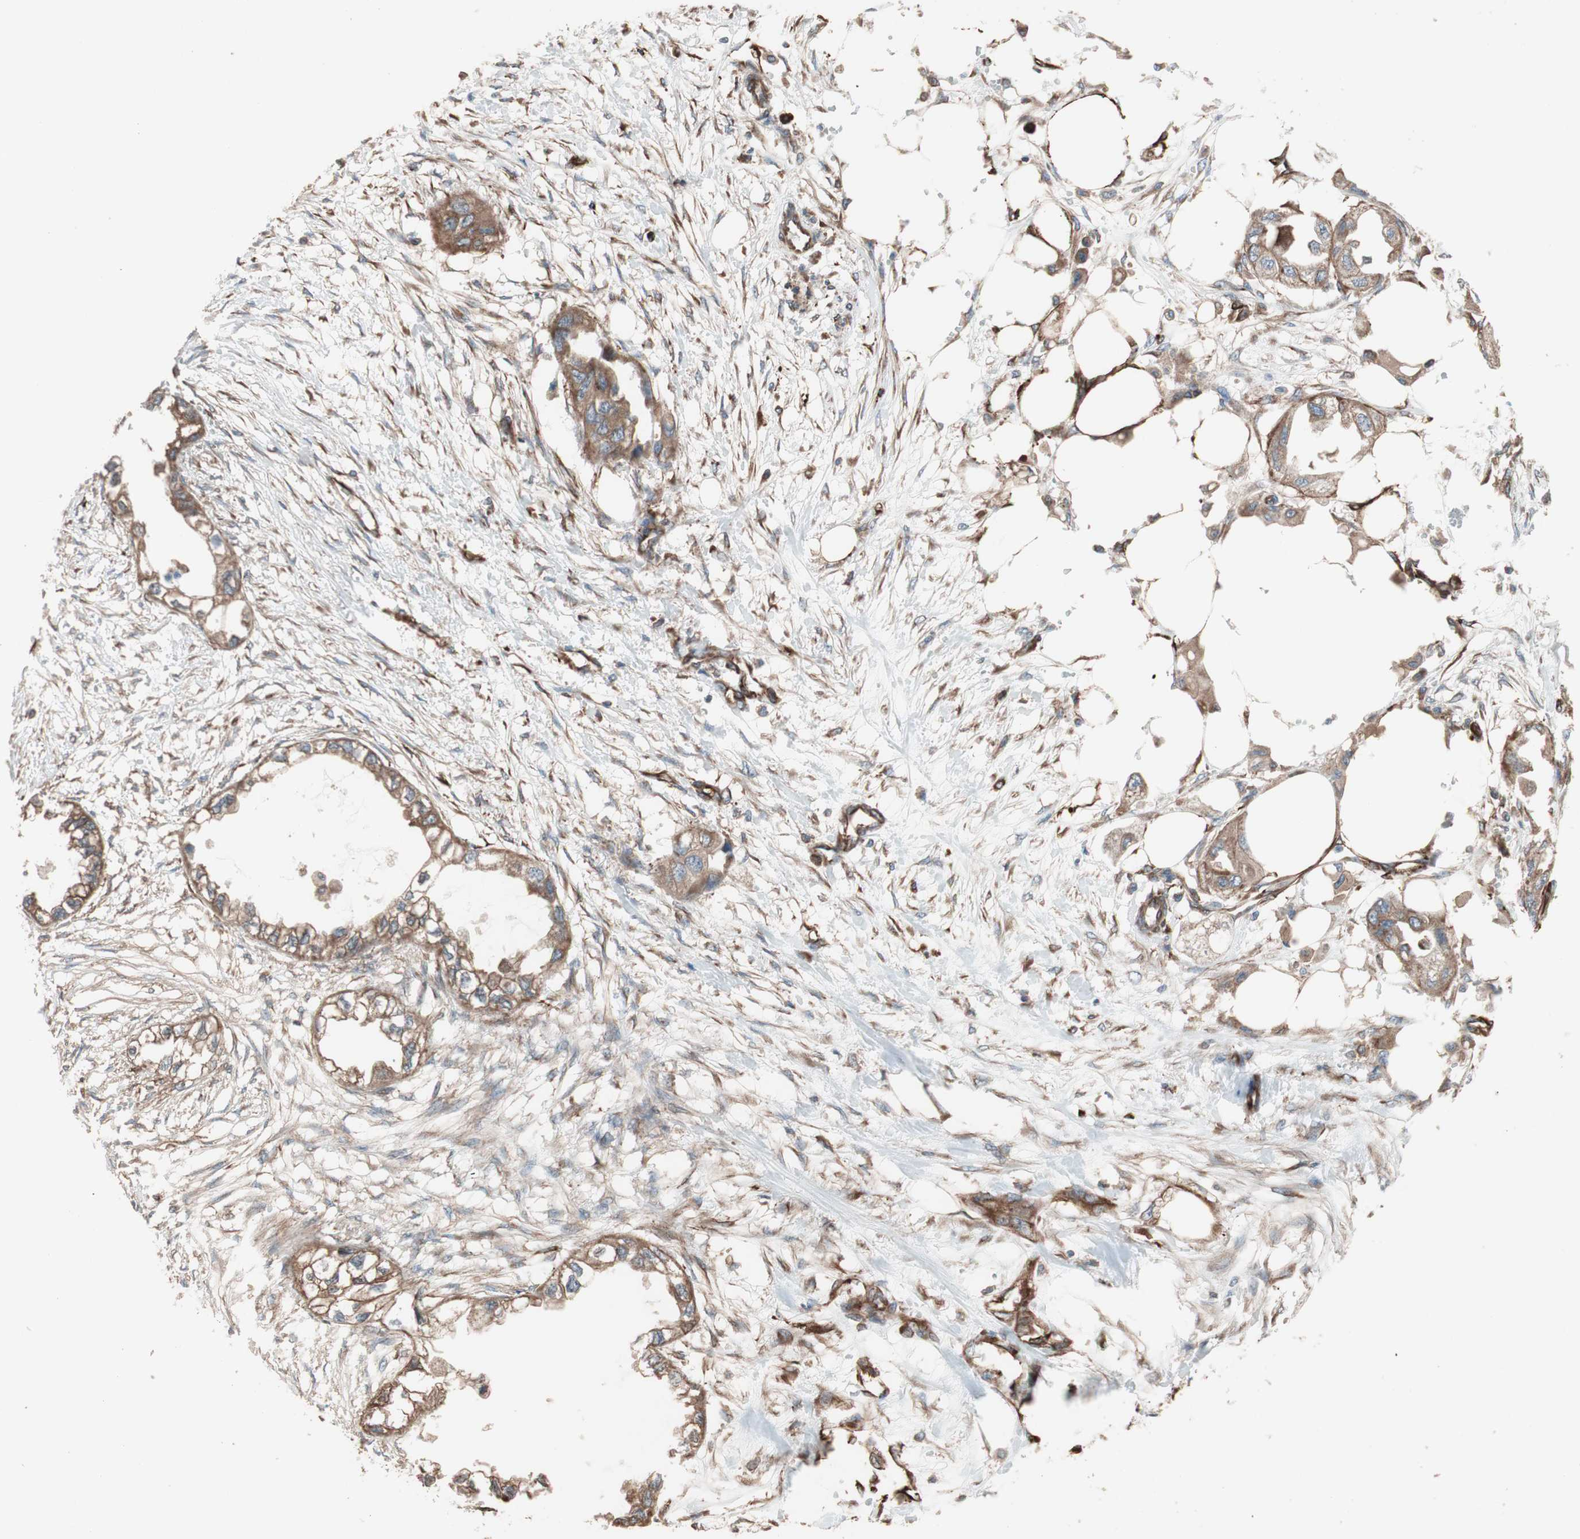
{"staining": {"intensity": "moderate", "quantity": ">75%", "location": "cytoplasmic/membranous"}, "tissue": "endometrial cancer", "cell_type": "Tumor cells", "image_type": "cancer", "snomed": [{"axis": "morphology", "description": "Adenocarcinoma, NOS"}, {"axis": "topography", "description": "Endometrium"}], "caption": "Approximately >75% of tumor cells in adenocarcinoma (endometrial) exhibit moderate cytoplasmic/membranous protein expression as visualized by brown immunohistochemical staining.", "gene": "GPSM2", "patient": {"sex": "female", "age": 67}}